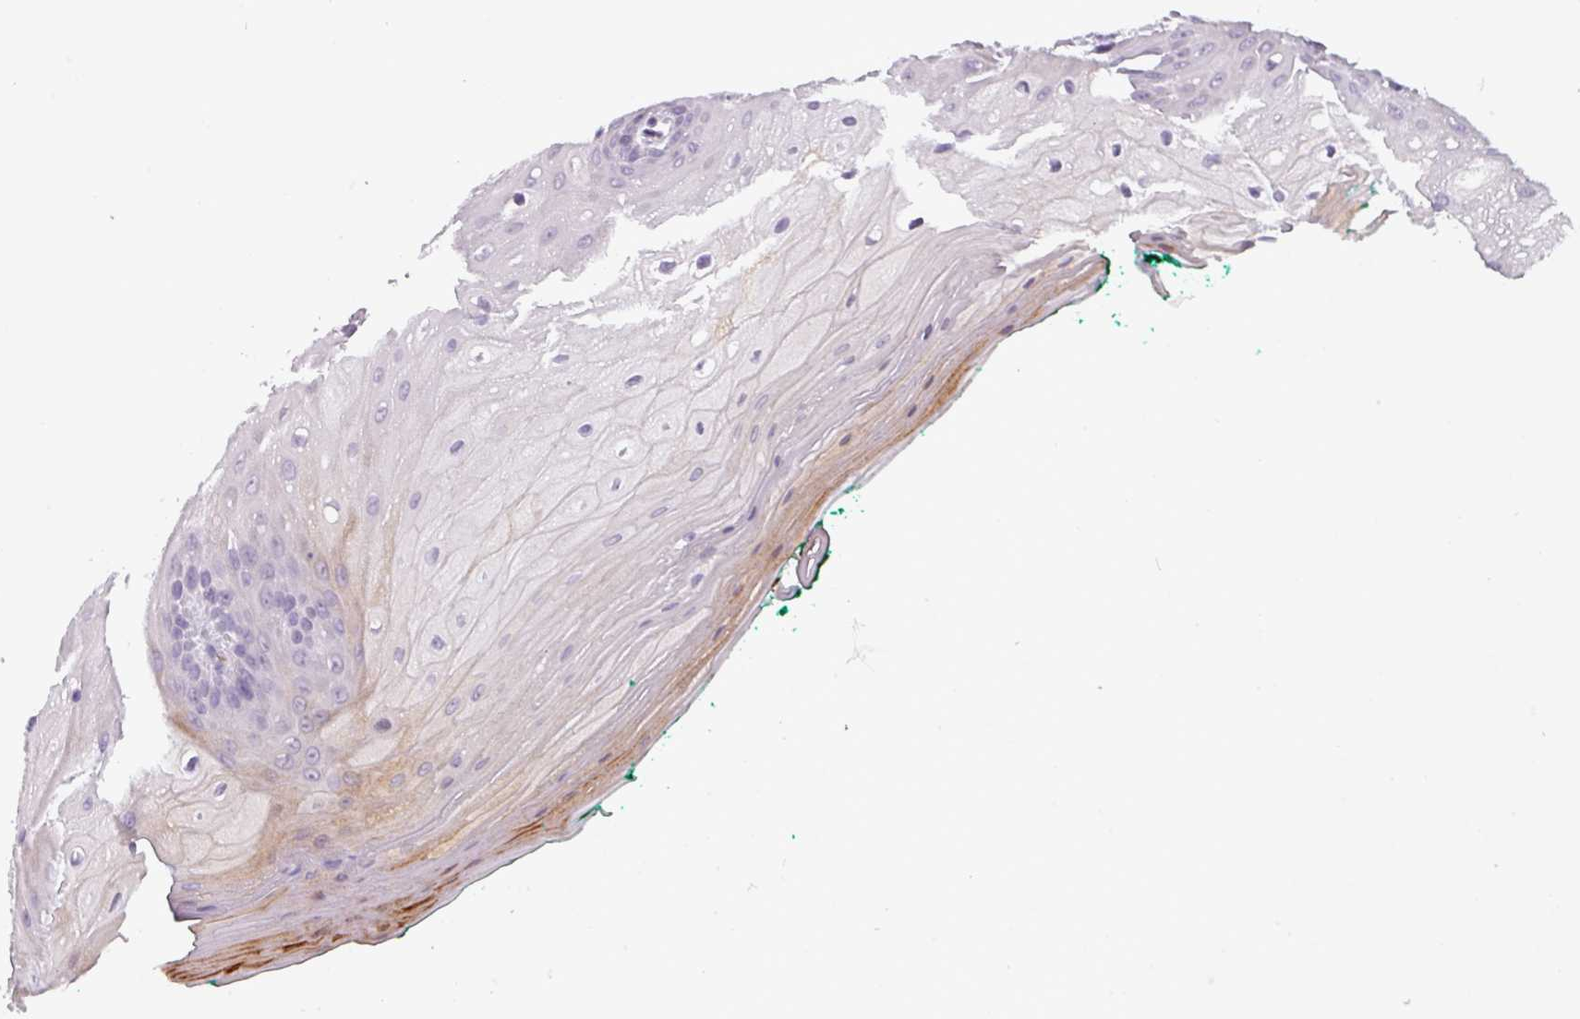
{"staining": {"intensity": "weak", "quantity": "<25%", "location": "cytoplasmic/membranous"}, "tissue": "oral mucosa", "cell_type": "Squamous epithelial cells", "image_type": "normal", "snomed": [{"axis": "morphology", "description": "Normal tissue, NOS"}, {"axis": "morphology", "description": "Squamous cell carcinoma, NOS"}, {"axis": "topography", "description": "Oral tissue"}, {"axis": "topography", "description": "Tounge, NOS"}, {"axis": "topography", "description": "Head-Neck"}], "caption": "Immunohistochemistry of benign oral mucosa displays no expression in squamous epithelial cells.", "gene": "AREL1", "patient": {"sex": "male", "age": 79}}